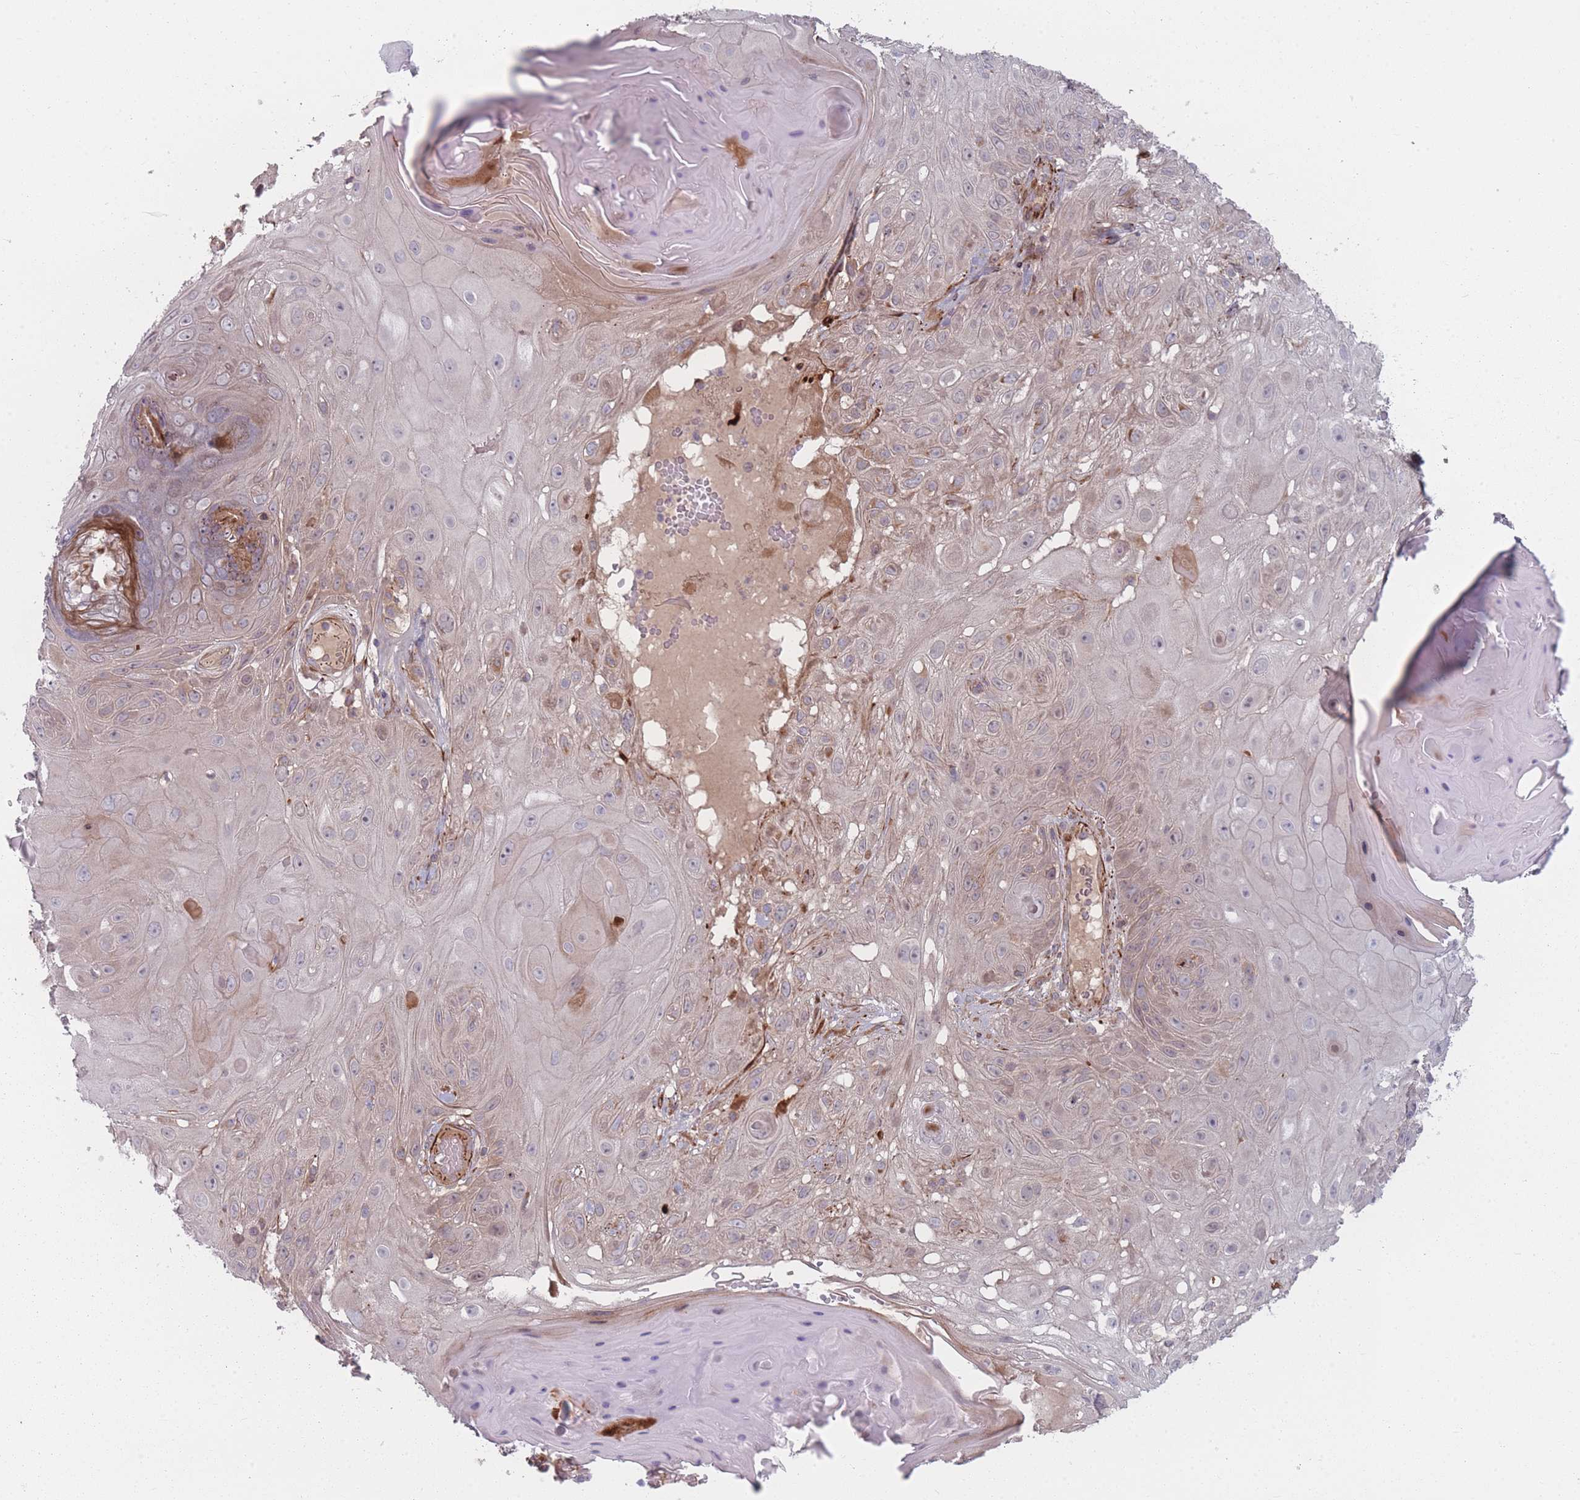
{"staining": {"intensity": "negative", "quantity": "none", "location": "none"}, "tissue": "skin cancer", "cell_type": "Tumor cells", "image_type": "cancer", "snomed": [{"axis": "morphology", "description": "Normal tissue, NOS"}, {"axis": "morphology", "description": "Squamous cell carcinoma, NOS"}, {"axis": "topography", "description": "Skin"}, {"axis": "topography", "description": "Cartilage tissue"}], "caption": "High power microscopy image of an immunohistochemistry (IHC) micrograph of skin cancer, revealing no significant positivity in tumor cells.", "gene": "EEF1AKMT2", "patient": {"sex": "female", "age": 79}}